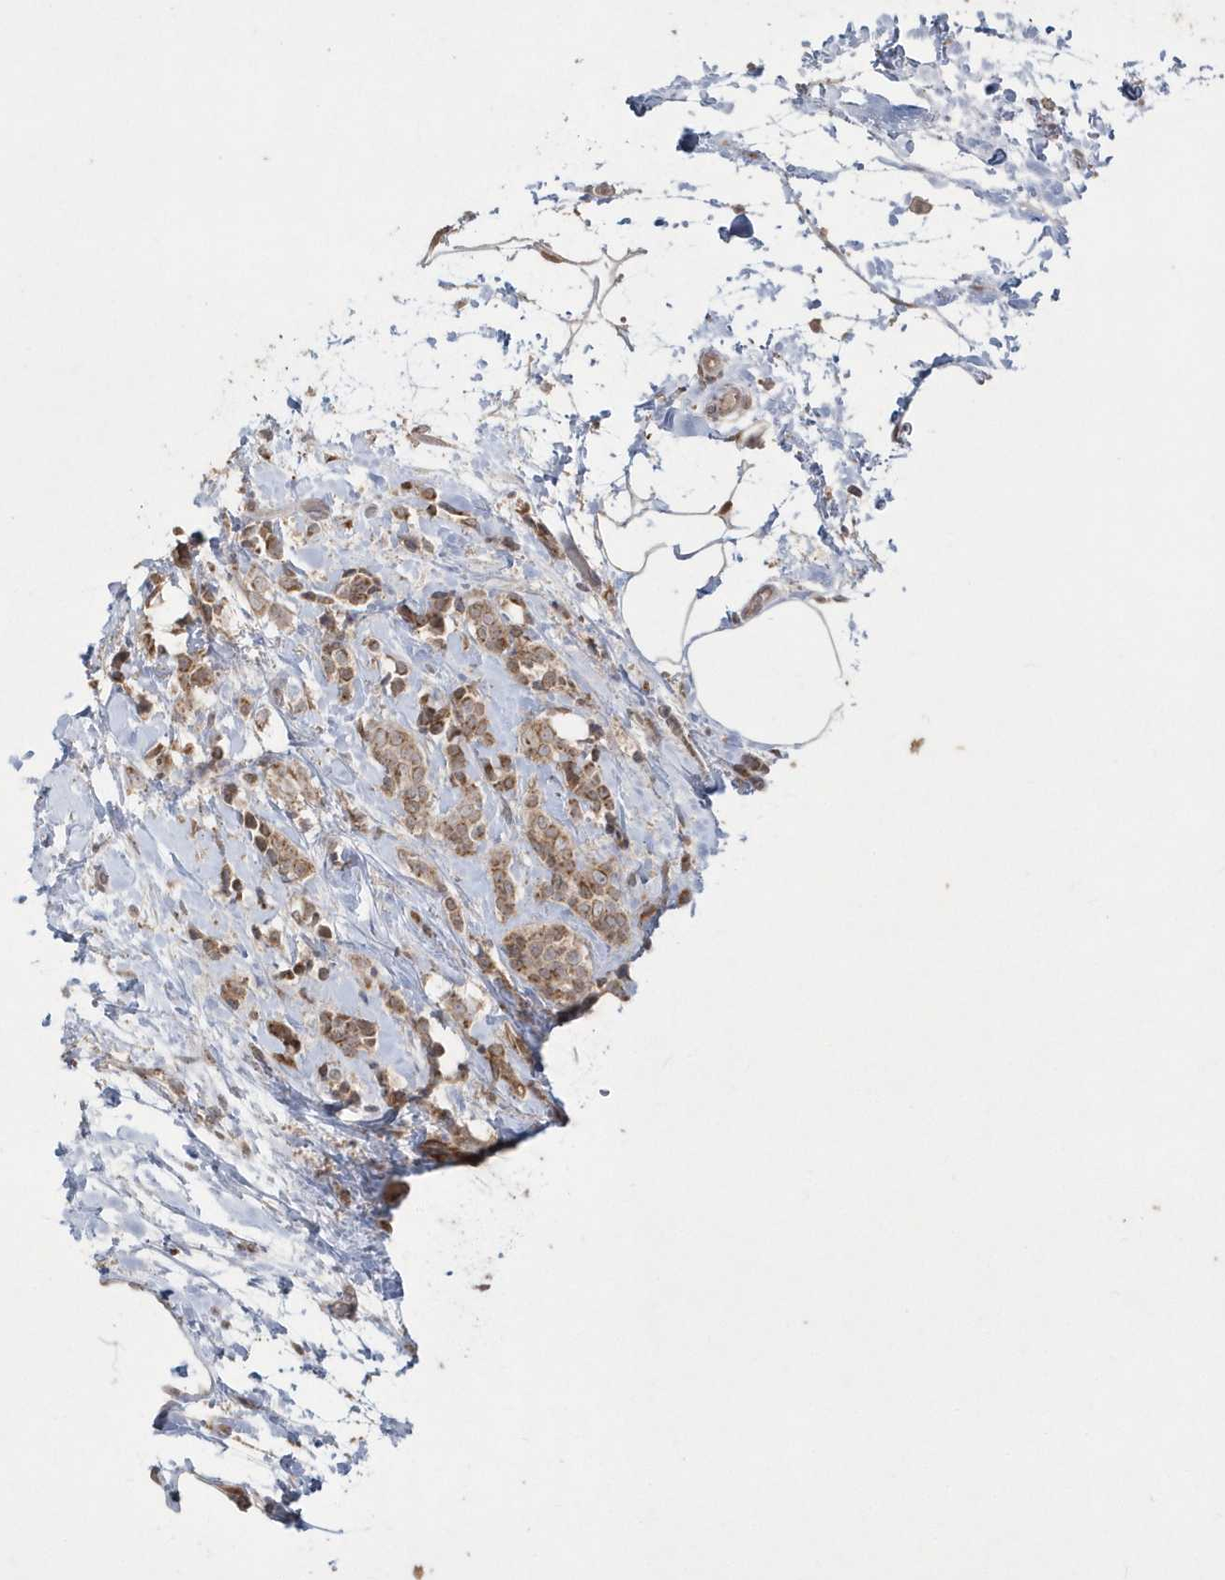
{"staining": {"intensity": "moderate", "quantity": ">75%", "location": "cytoplasmic/membranous"}, "tissue": "breast cancer", "cell_type": "Tumor cells", "image_type": "cancer", "snomed": [{"axis": "morphology", "description": "Lobular carcinoma, in situ"}, {"axis": "morphology", "description": "Lobular carcinoma"}, {"axis": "topography", "description": "Breast"}], "caption": "Immunohistochemistry (IHC) (DAB) staining of breast lobular carcinoma in situ demonstrates moderate cytoplasmic/membranous protein positivity in approximately >75% of tumor cells.", "gene": "GEMIN6", "patient": {"sex": "female", "age": 41}}